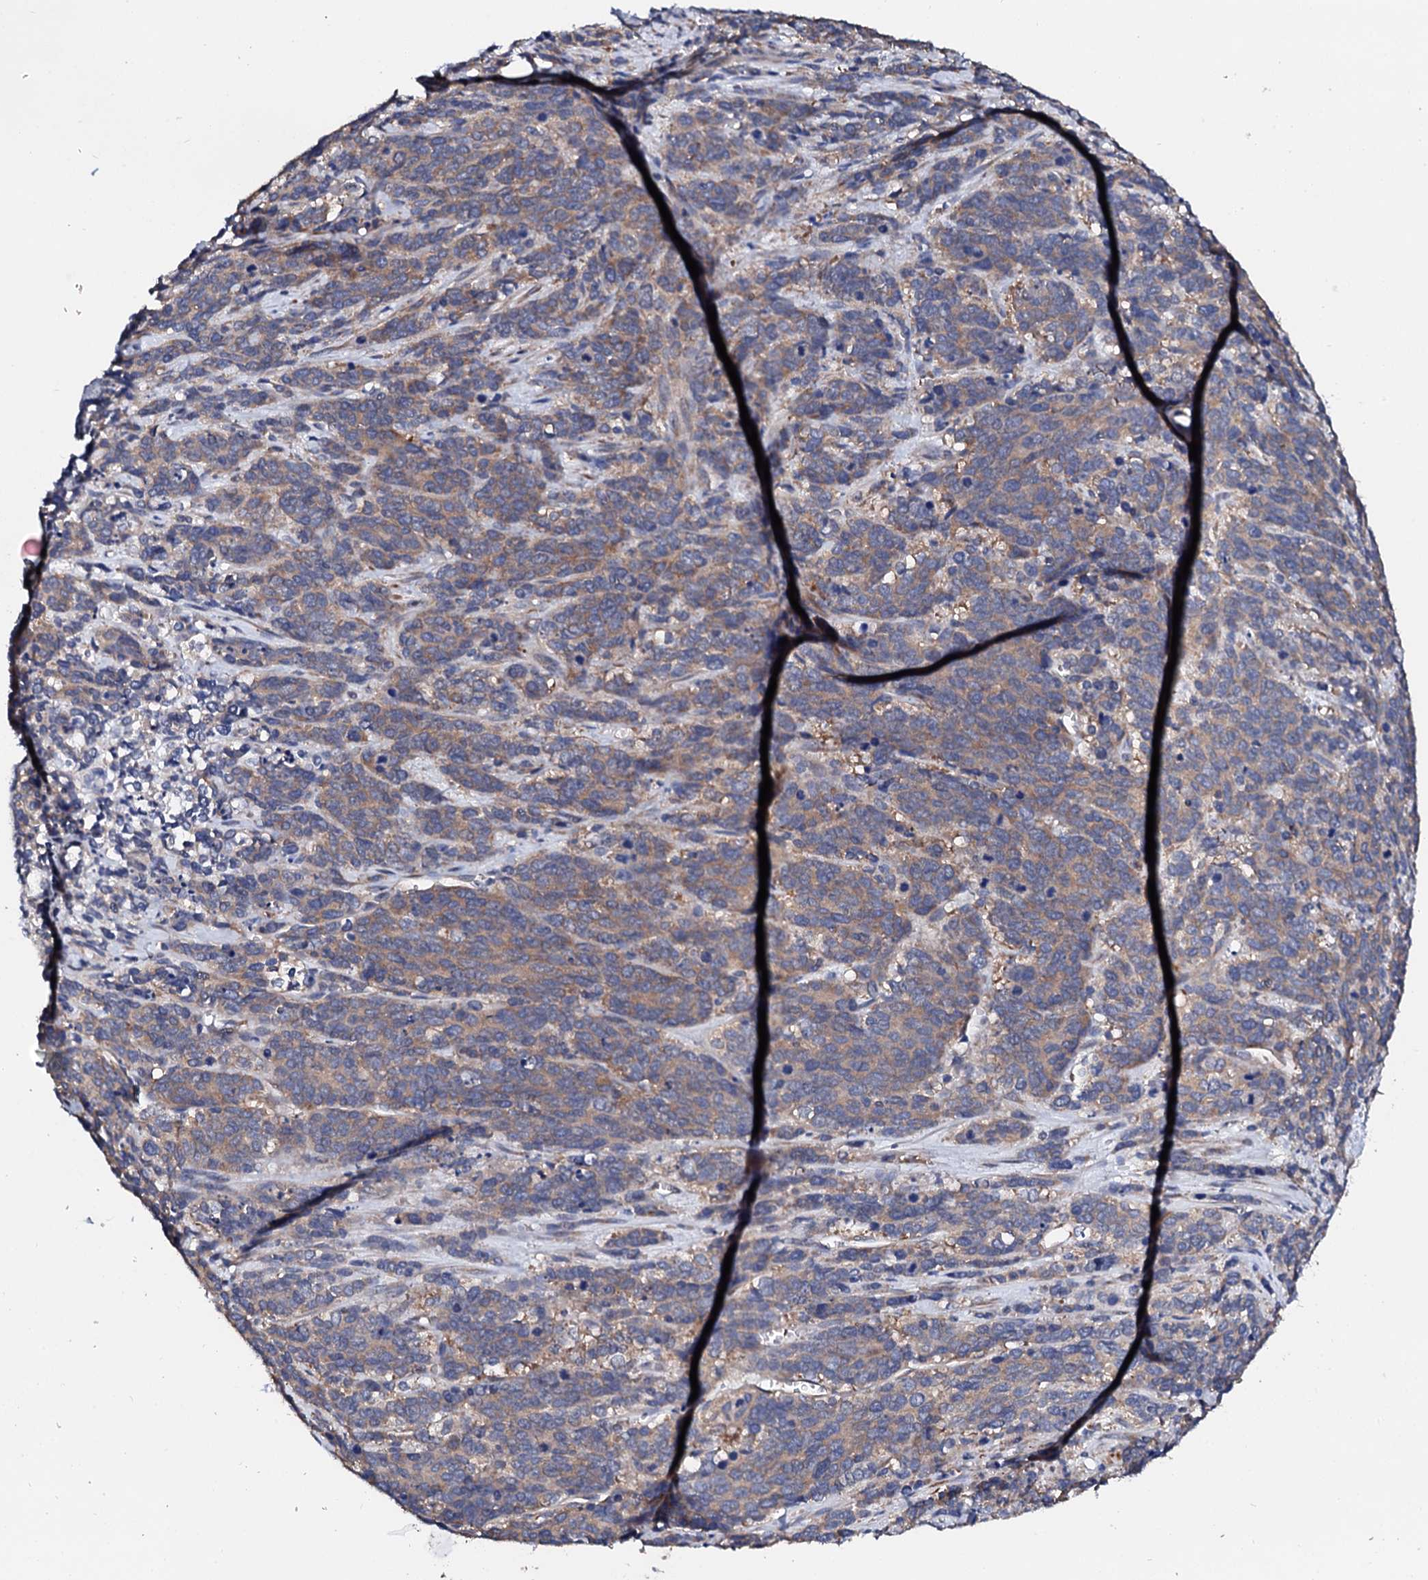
{"staining": {"intensity": "moderate", "quantity": ">75%", "location": "cytoplasmic/membranous"}, "tissue": "cervical cancer", "cell_type": "Tumor cells", "image_type": "cancer", "snomed": [{"axis": "morphology", "description": "Squamous cell carcinoma, NOS"}, {"axis": "topography", "description": "Cervix"}], "caption": "Cervical cancer (squamous cell carcinoma) was stained to show a protein in brown. There is medium levels of moderate cytoplasmic/membranous positivity in approximately >75% of tumor cells.", "gene": "NUP58", "patient": {"sex": "female", "age": 60}}